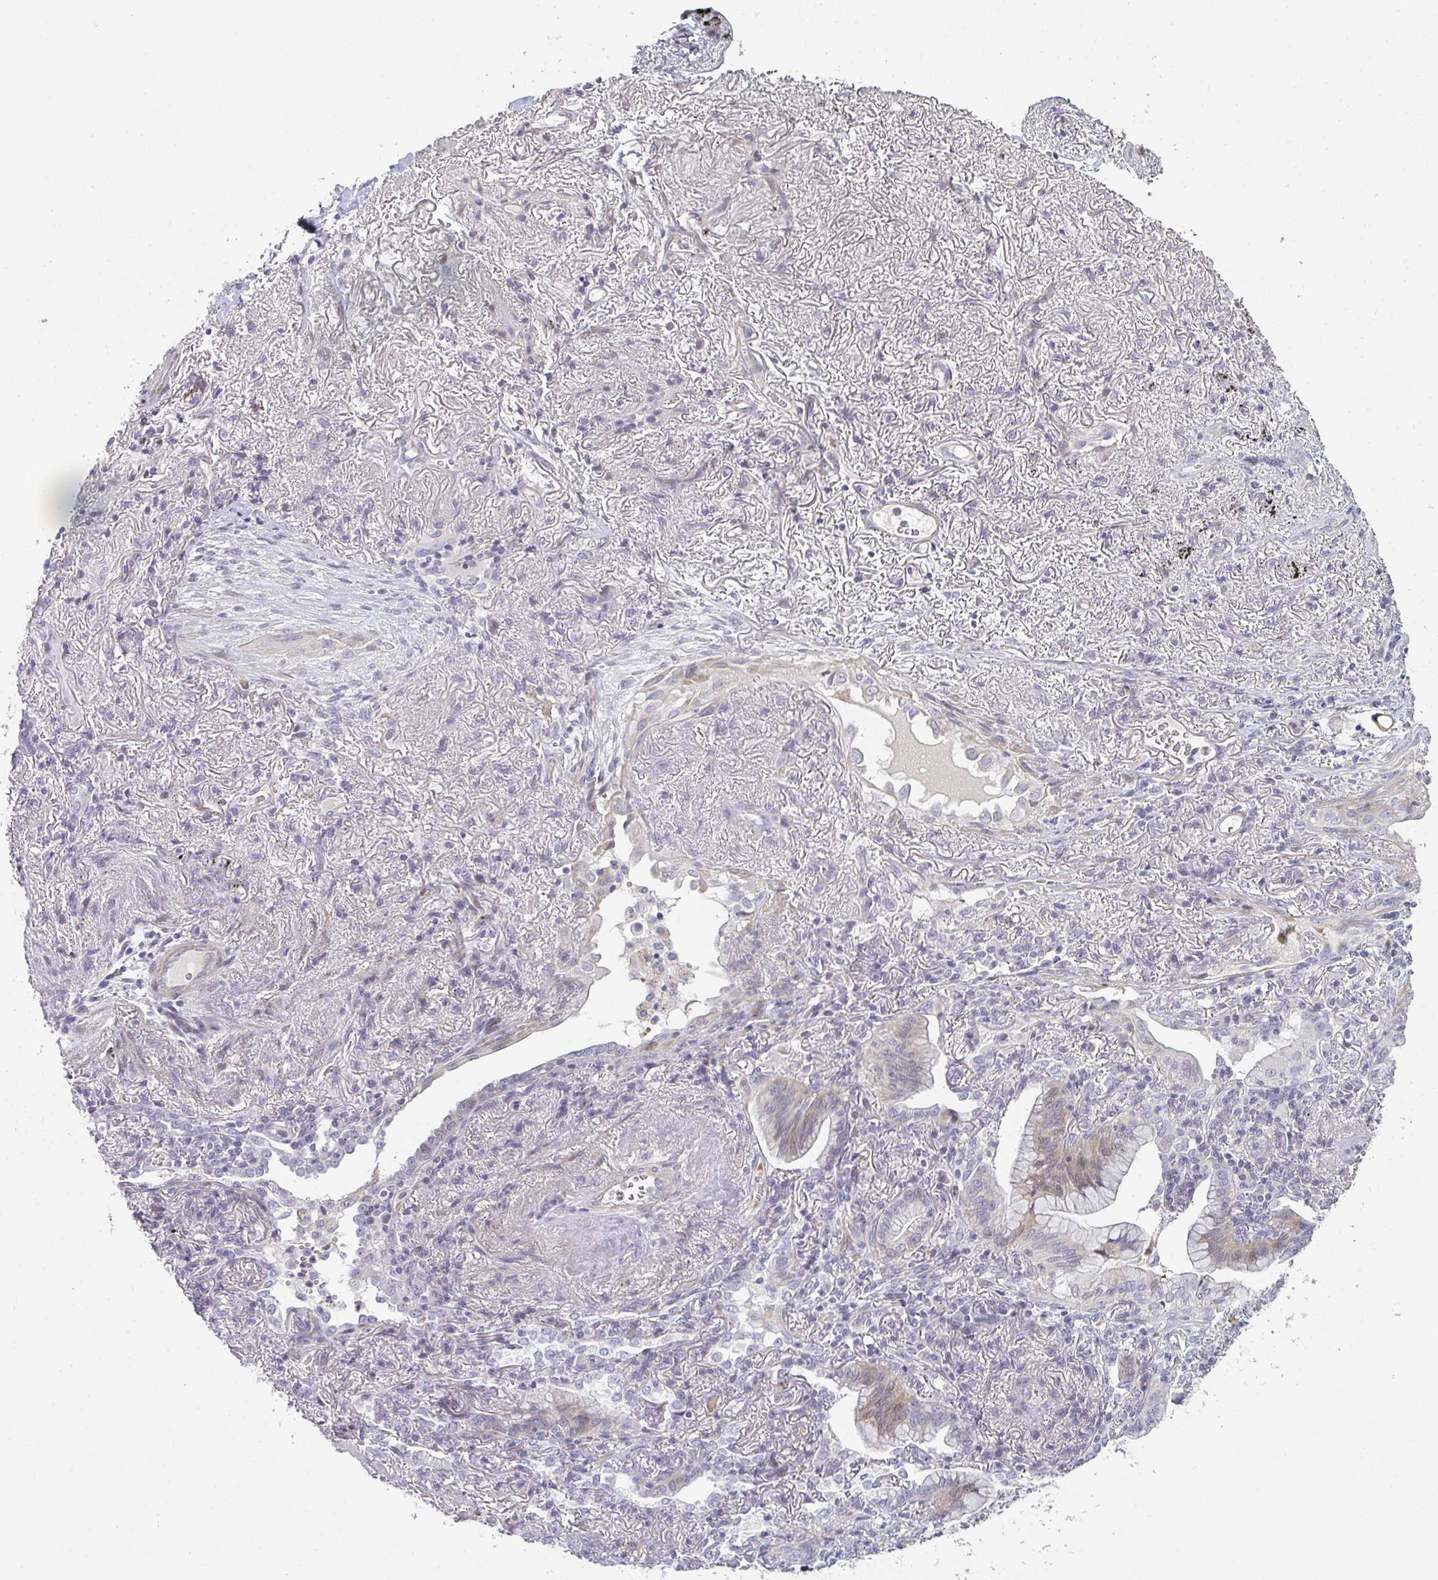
{"staining": {"intensity": "weak", "quantity": "<25%", "location": "cytoplasmic/membranous,nuclear"}, "tissue": "lung cancer", "cell_type": "Tumor cells", "image_type": "cancer", "snomed": [{"axis": "morphology", "description": "Adenocarcinoma, NOS"}, {"axis": "topography", "description": "Lung"}], "caption": "Immunohistochemistry histopathology image of neoplastic tissue: human lung cancer (adenocarcinoma) stained with DAB shows no significant protein staining in tumor cells.", "gene": "A1CF", "patient": {"sex": "male", "age": 77}}